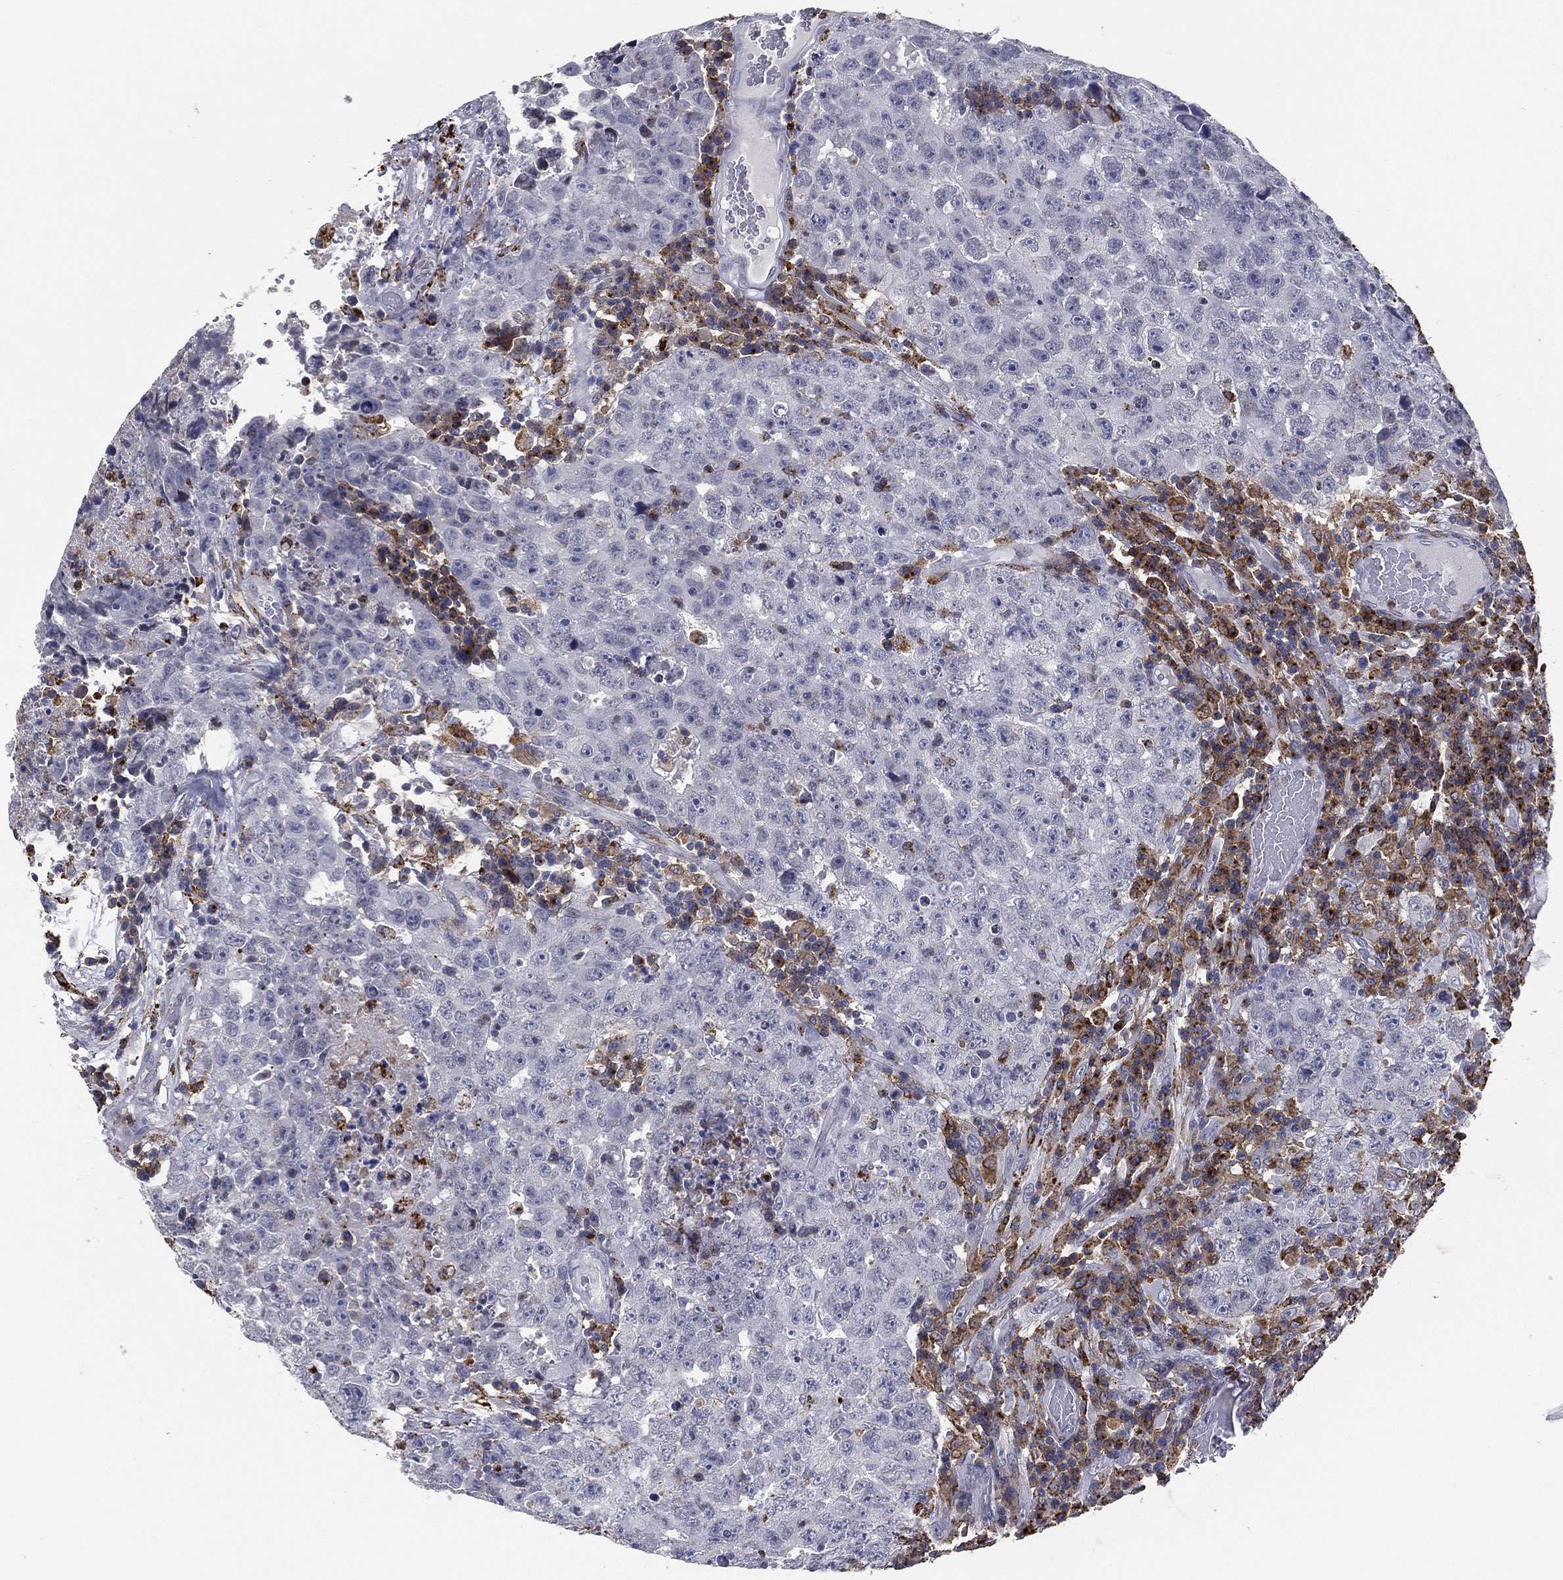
{"staining": {"intensity": "weak", "quantity": "<25%", "location": "cytoplasmic/membranous"}, "tissue": "testis cancer", "cell_type": "Tumor cells", "image_type": "cancer", "snomed": [{"axis": "morphology", "description": "Necrosis, NOS"}, {"axis": "morphology", "description": "Carcinoma, Embryonal, NOS"}, {"axis": "topography", "description": "Testis"}], "caption": "Immunohistochemistry (IHC) histopathology image of neoplastic tissue: testis cancer (embryonal carcinoma) stained with DAB shows no significant protein expression in tumor cells.", "gene": "EVI2B", "patient": {"sex": "male", "age": 19}}